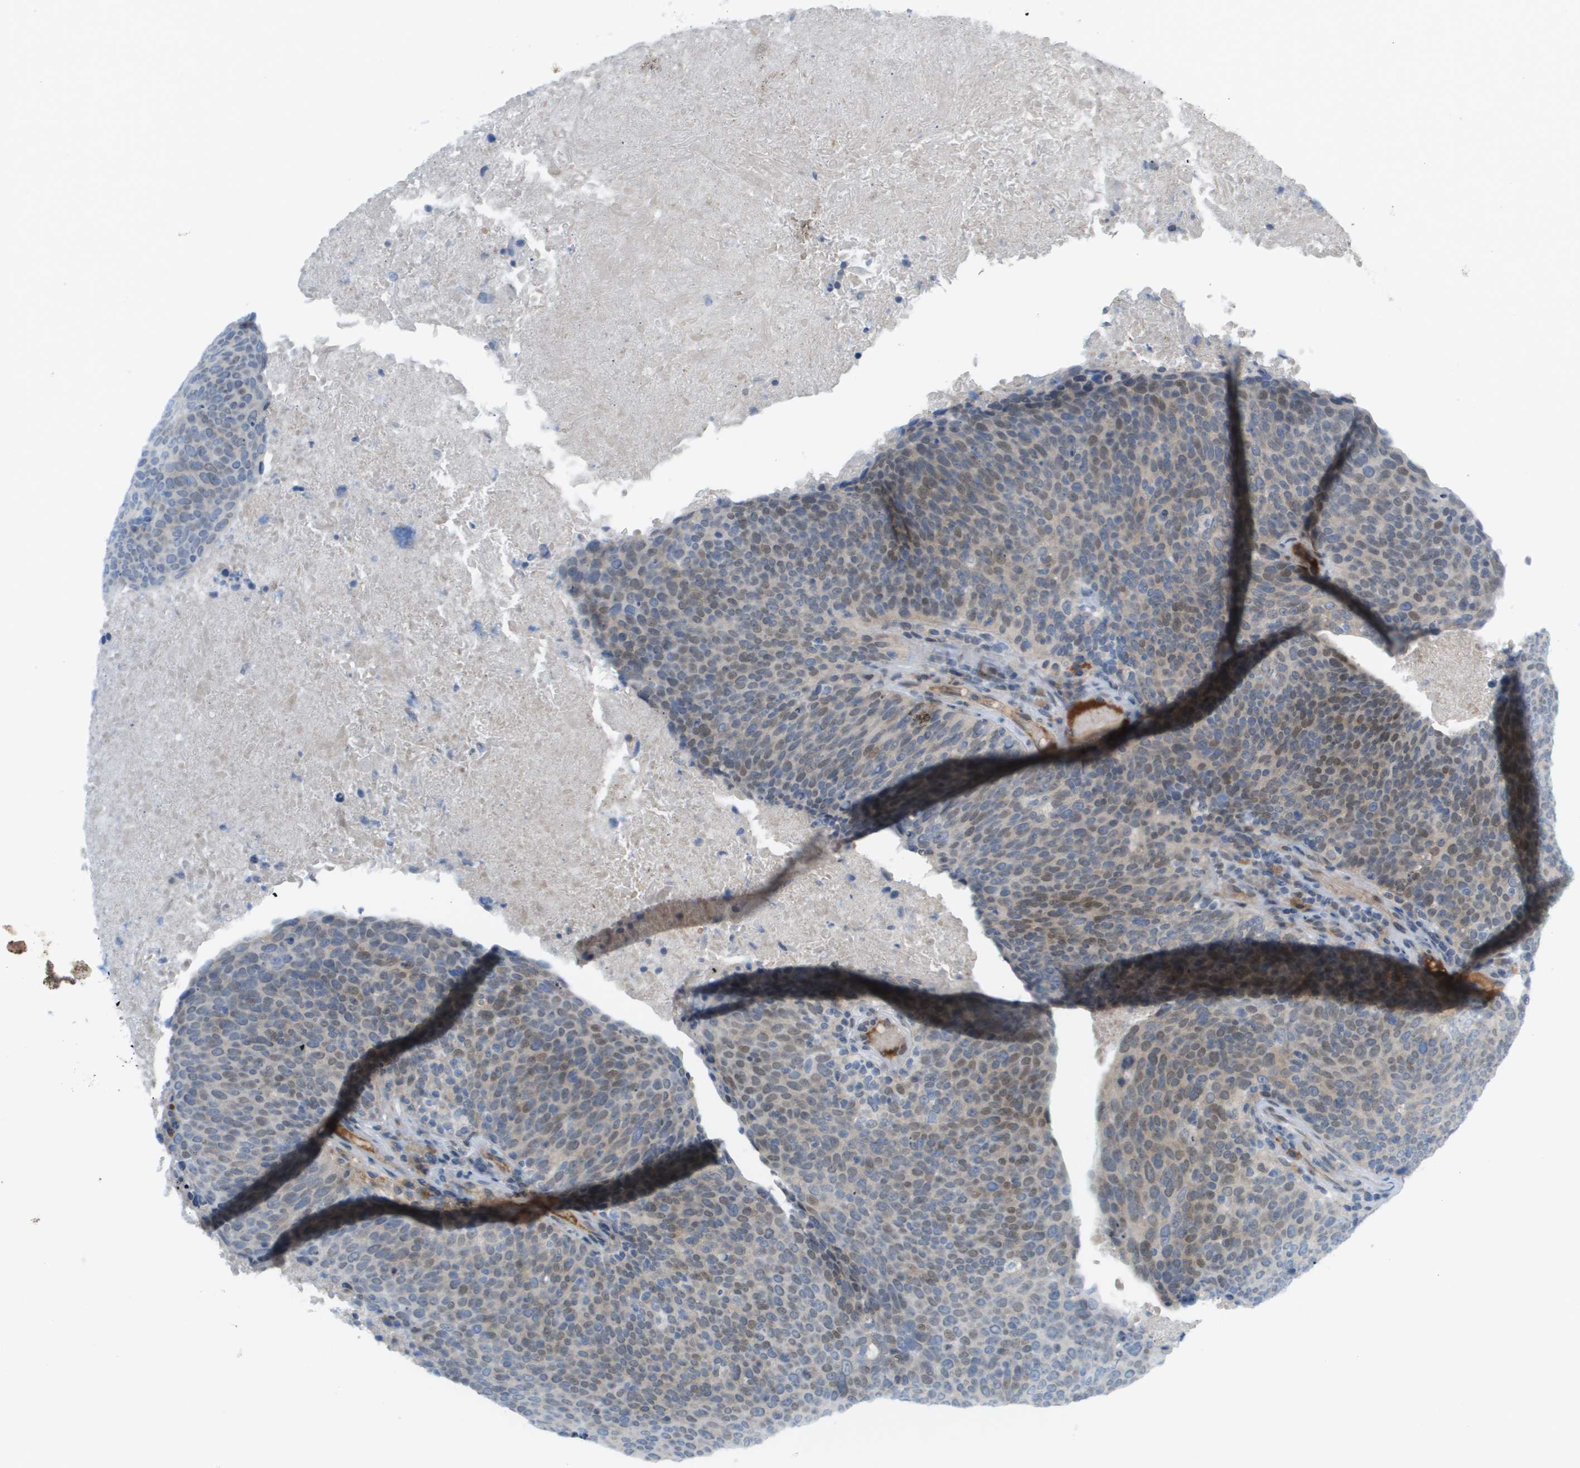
{"staining": {"intensity": "moderate", "quantity": "<25%", "location": "nuclear"}, "tissue": "head and neck cancer", "cell_type": "Tumor cells", "image_type": "cancer", "snomed": [{"axis": "morphology", "description": "Squamous cell carcinoma, NOS"}, {"axis": "morphology", "description": "Squamous cell carcinoma, metastatic, NOS"}, {"axis": "topography", "description": "Lymph node"}, {"axis": "topography", "description": "Head-Neck"}], "caption": "This is a histology image of IHC staining of head and neck cancer, which shows moderate expression in the nuclear of tumor cells.", "gene": "CACNB4", "patient": {"sex": "male", "age": 62}}